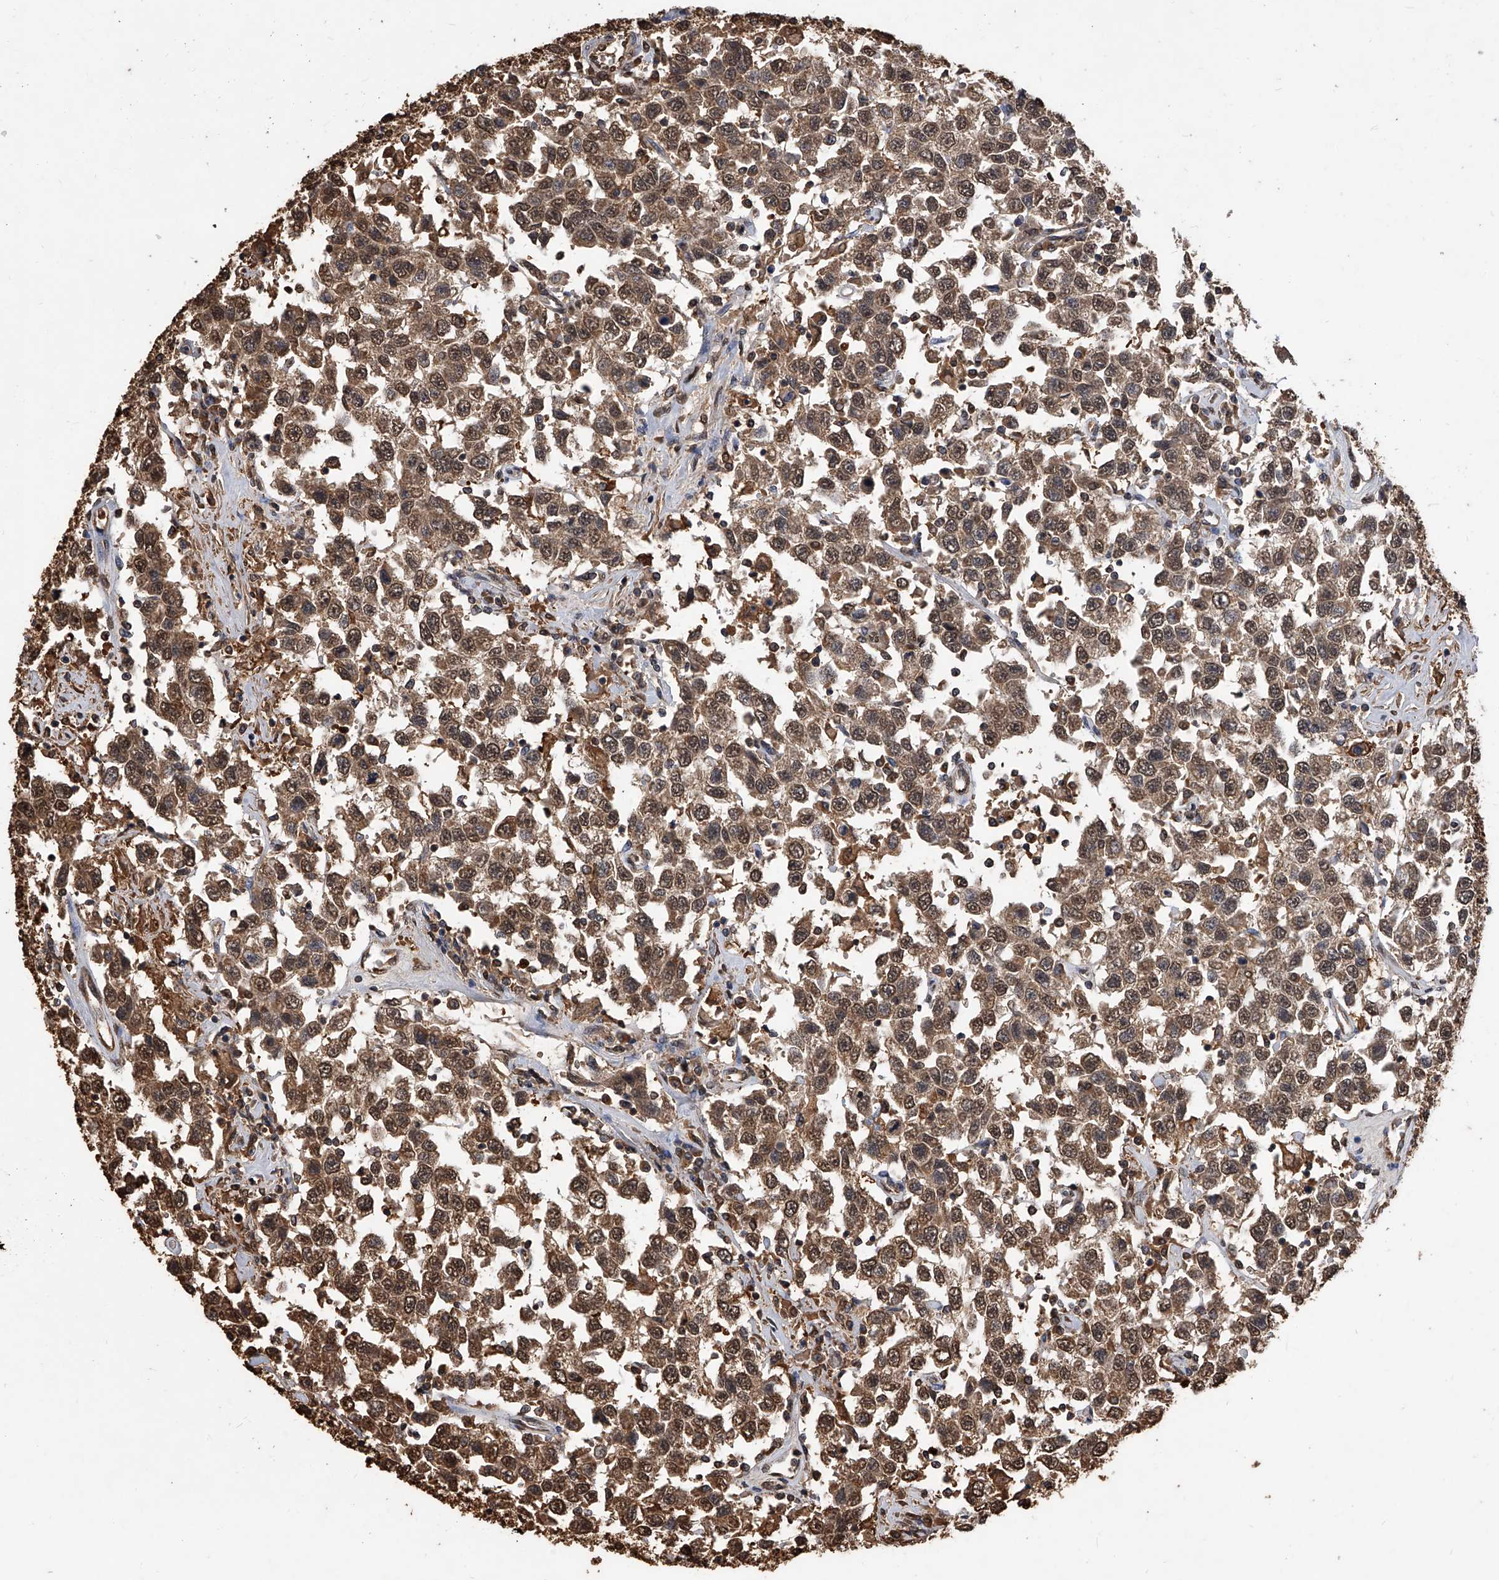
{"staining": {"intensity": "moderate", "quantity": ">75%", "location": "cytoplasmic/membranous,nuclear"}, "tissue": "testis cancer", "cell_type": "Tumor cells", "image_type": "cancer", "snomed": [{"axis": "morphology", "description": "Seminoma, NOS"}, {"axis": "topography", "description": "Testis"}], "caption": "Immunohistochemistry of human testis seminoma reveals medium levels of moderate cytoplasmic/membranous and nuclear expression in about >75% of tumor cells. (DAB (3,3'-diaminobenzidine) = brown stain, brightfield microscopy at high magnification).", "gene": "FBXL4", "patient": {"sex": "male", "age": 41}}